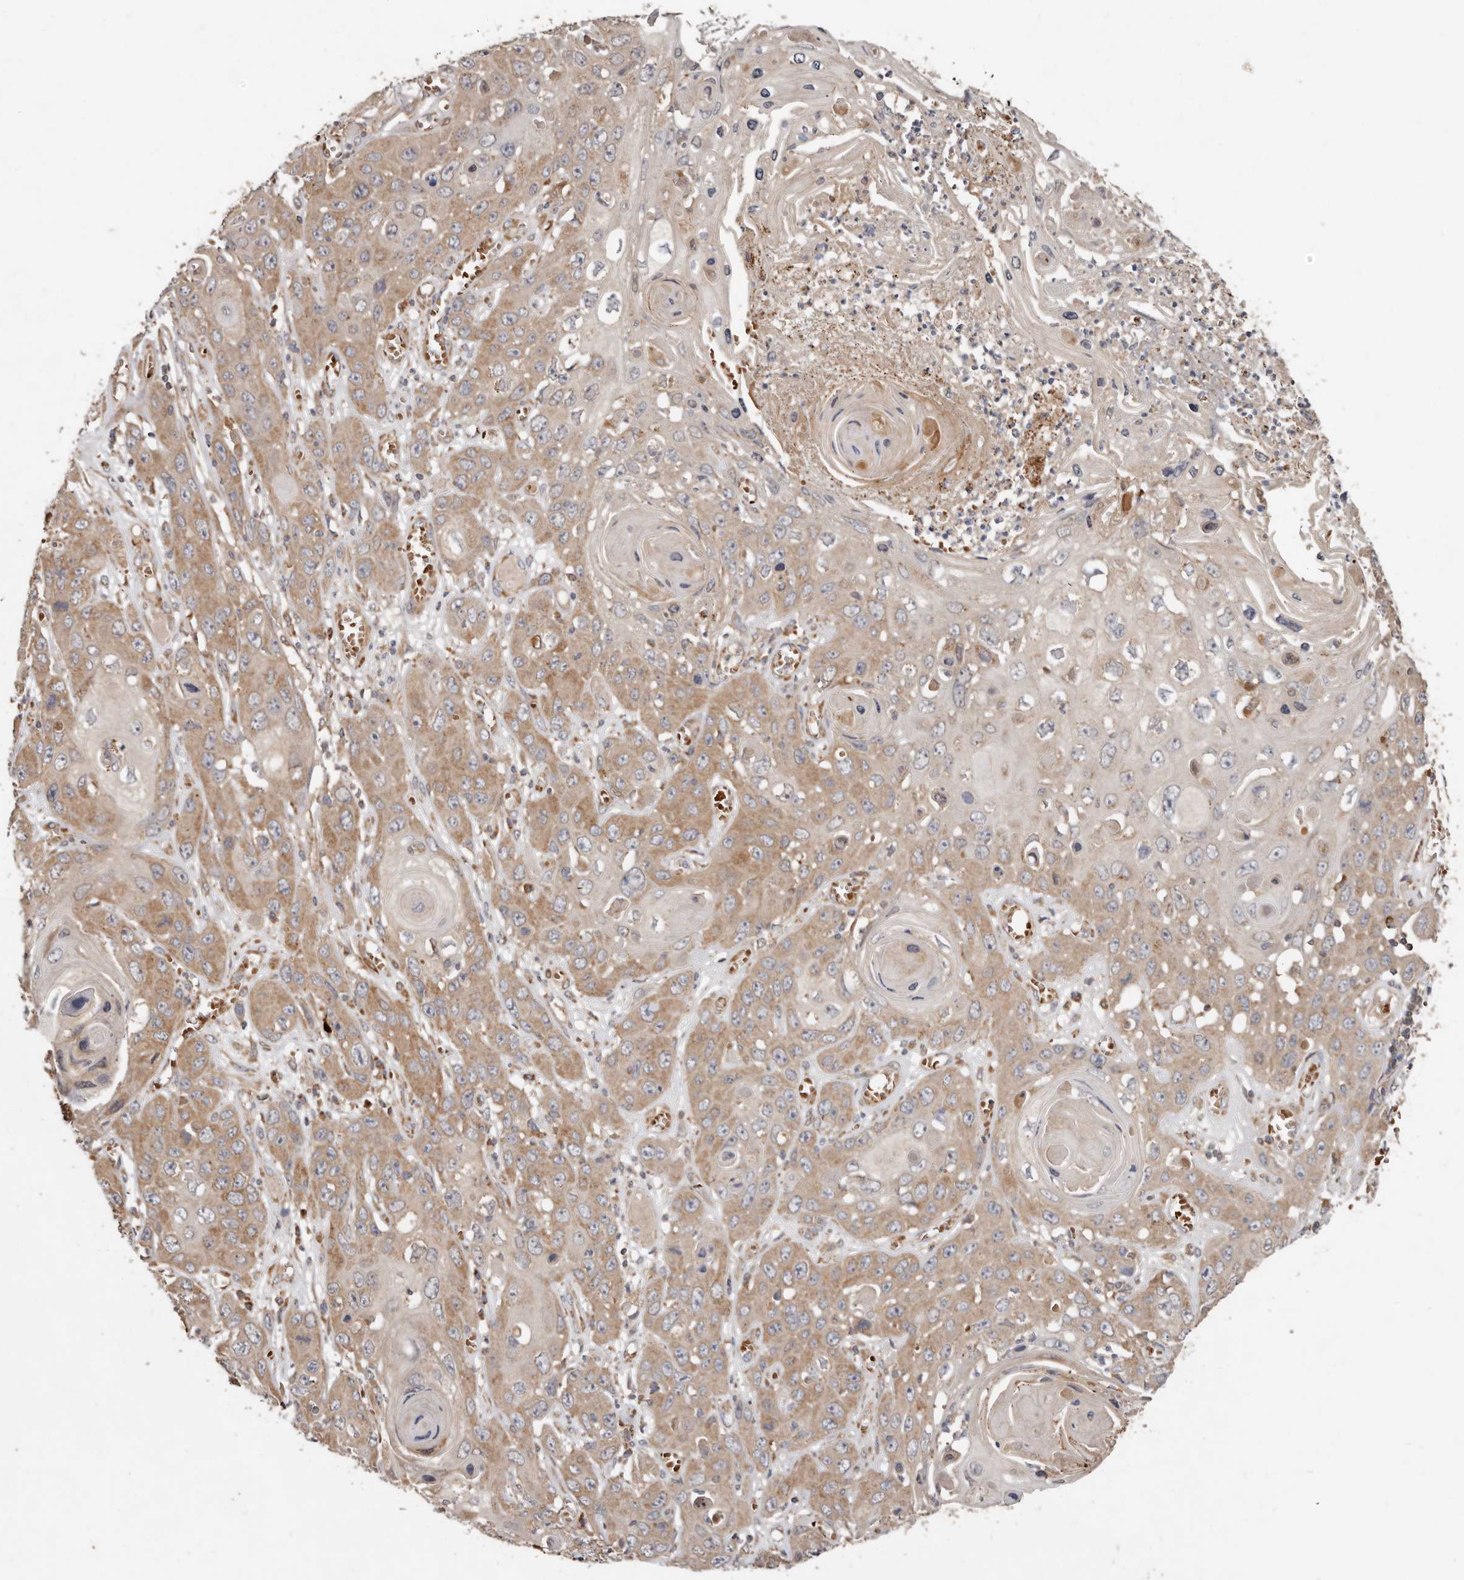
{"staining": {"intensity": "weak", "quantity": ">75%", "location": "cytoplasmic/membranous"}, "tissue": "skin cancer", "cell_type": "Tumor cells", "image_type": "cancer", "snomed": [{"axis": "morphology", "description": "Squamous cell carcinoma, NOS"}, {"axis": "topography", "description": "Skin"}], "caption": "The image displays a brown stain indicating the presence of a protein in the cytoplasmic/membranous of tumor cells in skin cancer (squamous cell carcinoma).", "gene": "GOT1L1", "patient": {"sex": "male", "age": 55}}